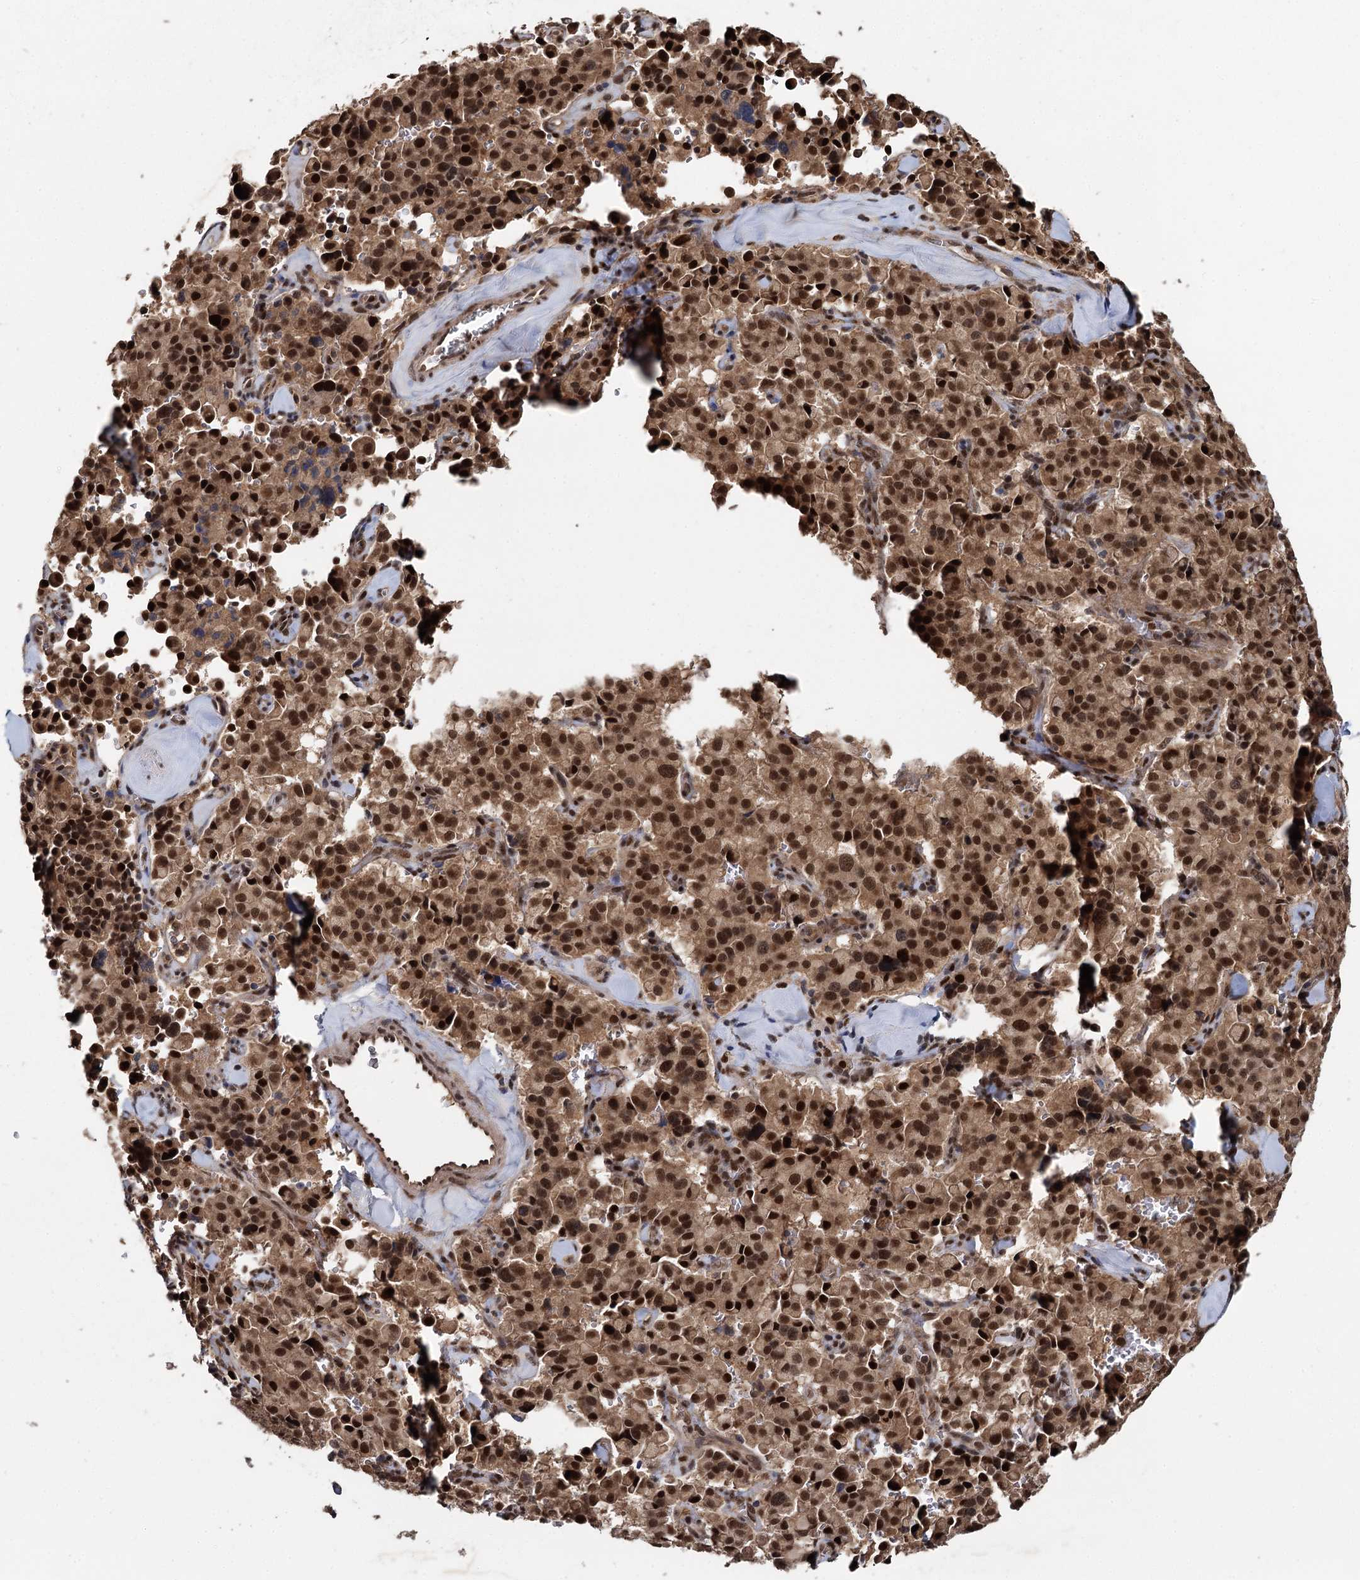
{"staining": {"intensity": "strong", "quantity": ">75%", "location": "nuclear"}, "tissue": "pancreatic cancer", "cell_type": "Tumor cells", "image_type": "cancer", "snomed": [{"axis": "morphology", "description": "Adenocarcinoma, NOS"}, {"axis": "topography", "description": "Pancreas"}], "caption": "Immunohistochemical staining of pancreatic cancer (adenocarcinoma) shows strong nuclear protein expression in approximately >75% of tumor cells. (DAB (3,3'-diaminobenzidine) IHC with brightfield microscopy, high magnification).", "gene": "MYG1", "patient": {"sex": "male", "age": 65}}